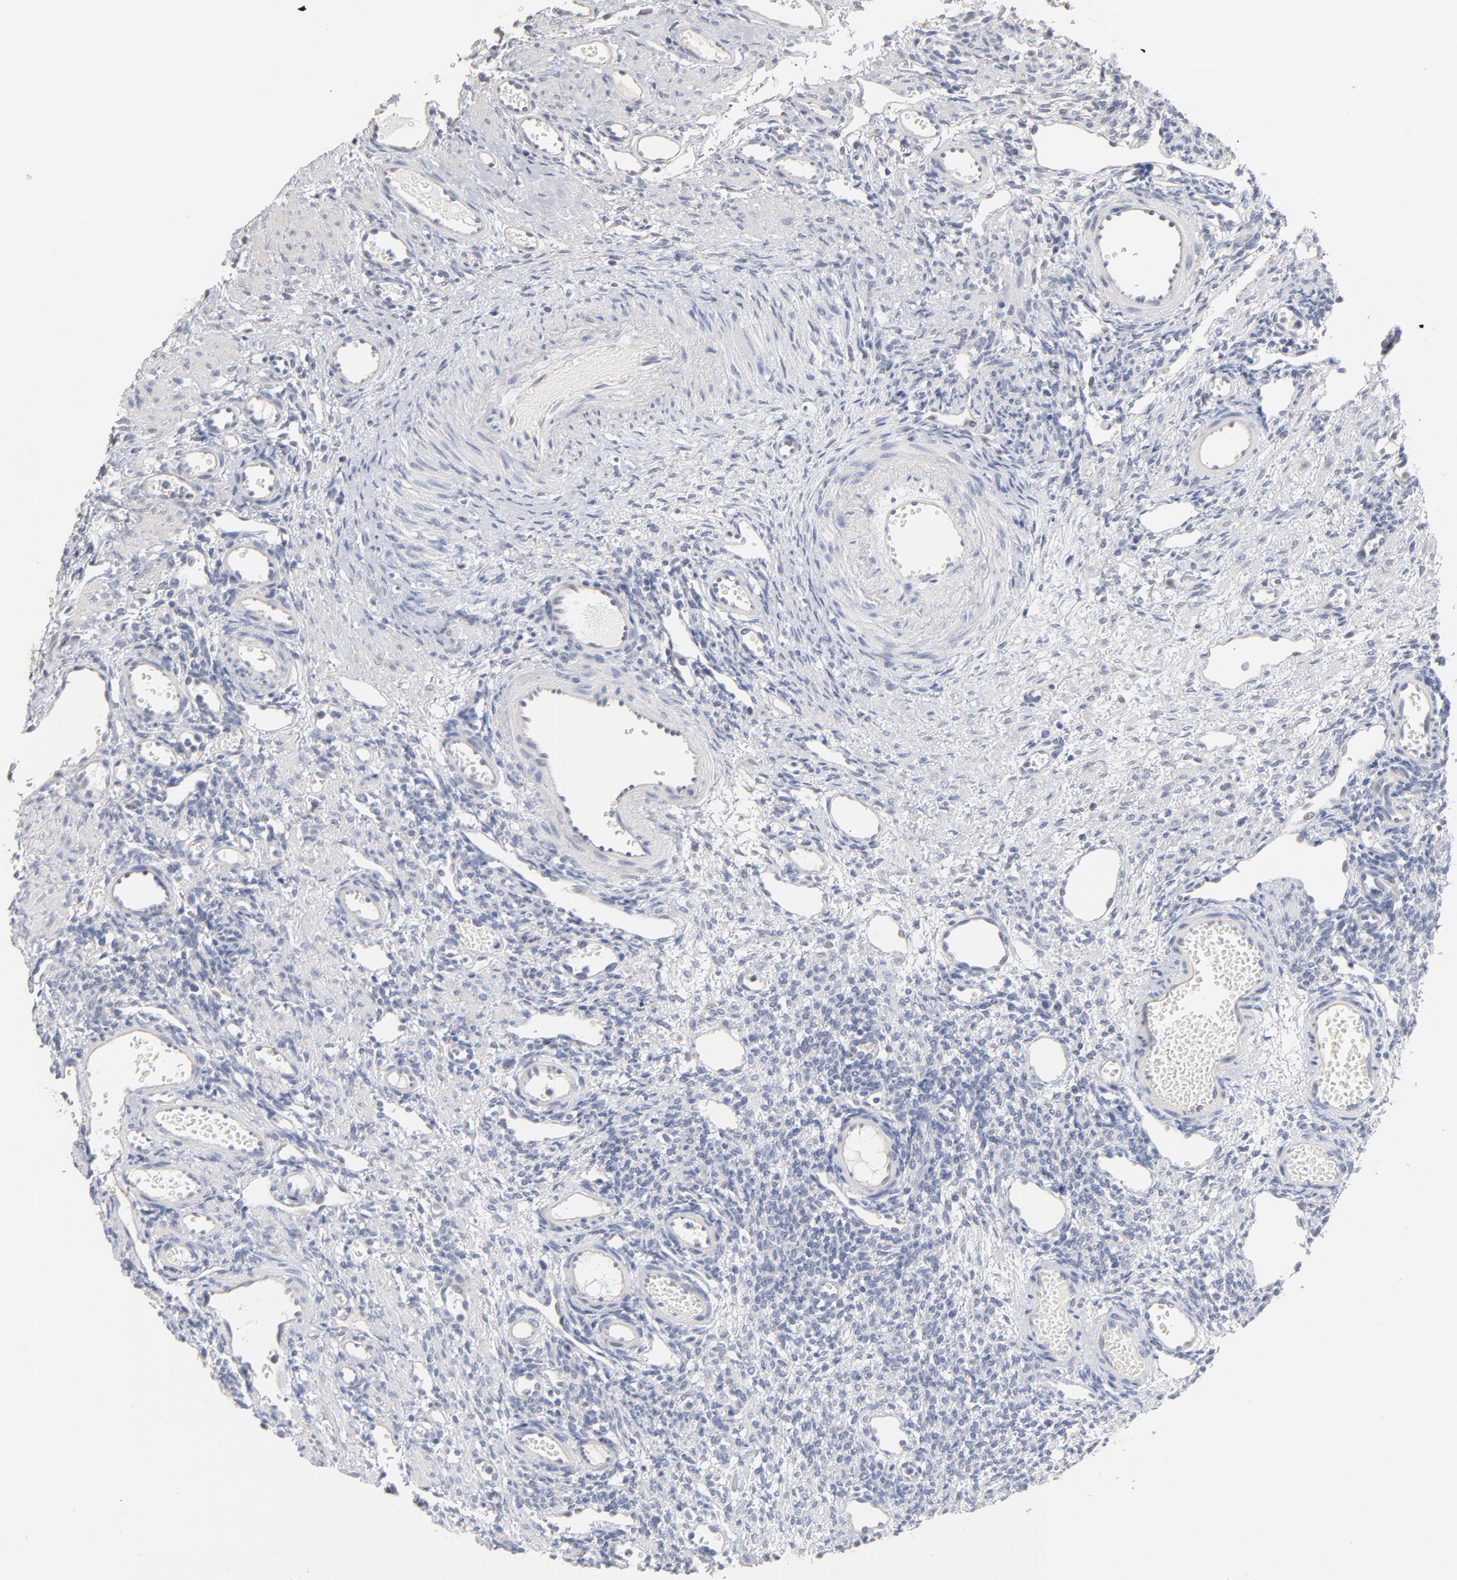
{"staining": {"intensity": "negative", "quantity": "none", "location": "none"}, "tissue": "ovary", "cell_type": "Ovarian stroma cells", "image_type": "normal", "snomed": [{"axis": "morphology", "description": "Normal tissue, NOS"}, {"axis": "topography", "description": "Ovary"}], "caption": "DAB (3,3'-diaminobenzidine) immunohistochemical staining of unremarkable ovary demonstrates no significant staining in ovarian stroma cells. (IHC, brightfield microscopy, high magnification).", "gene": "DNAL4", "patient": {"sex": "female", "age": 33}}